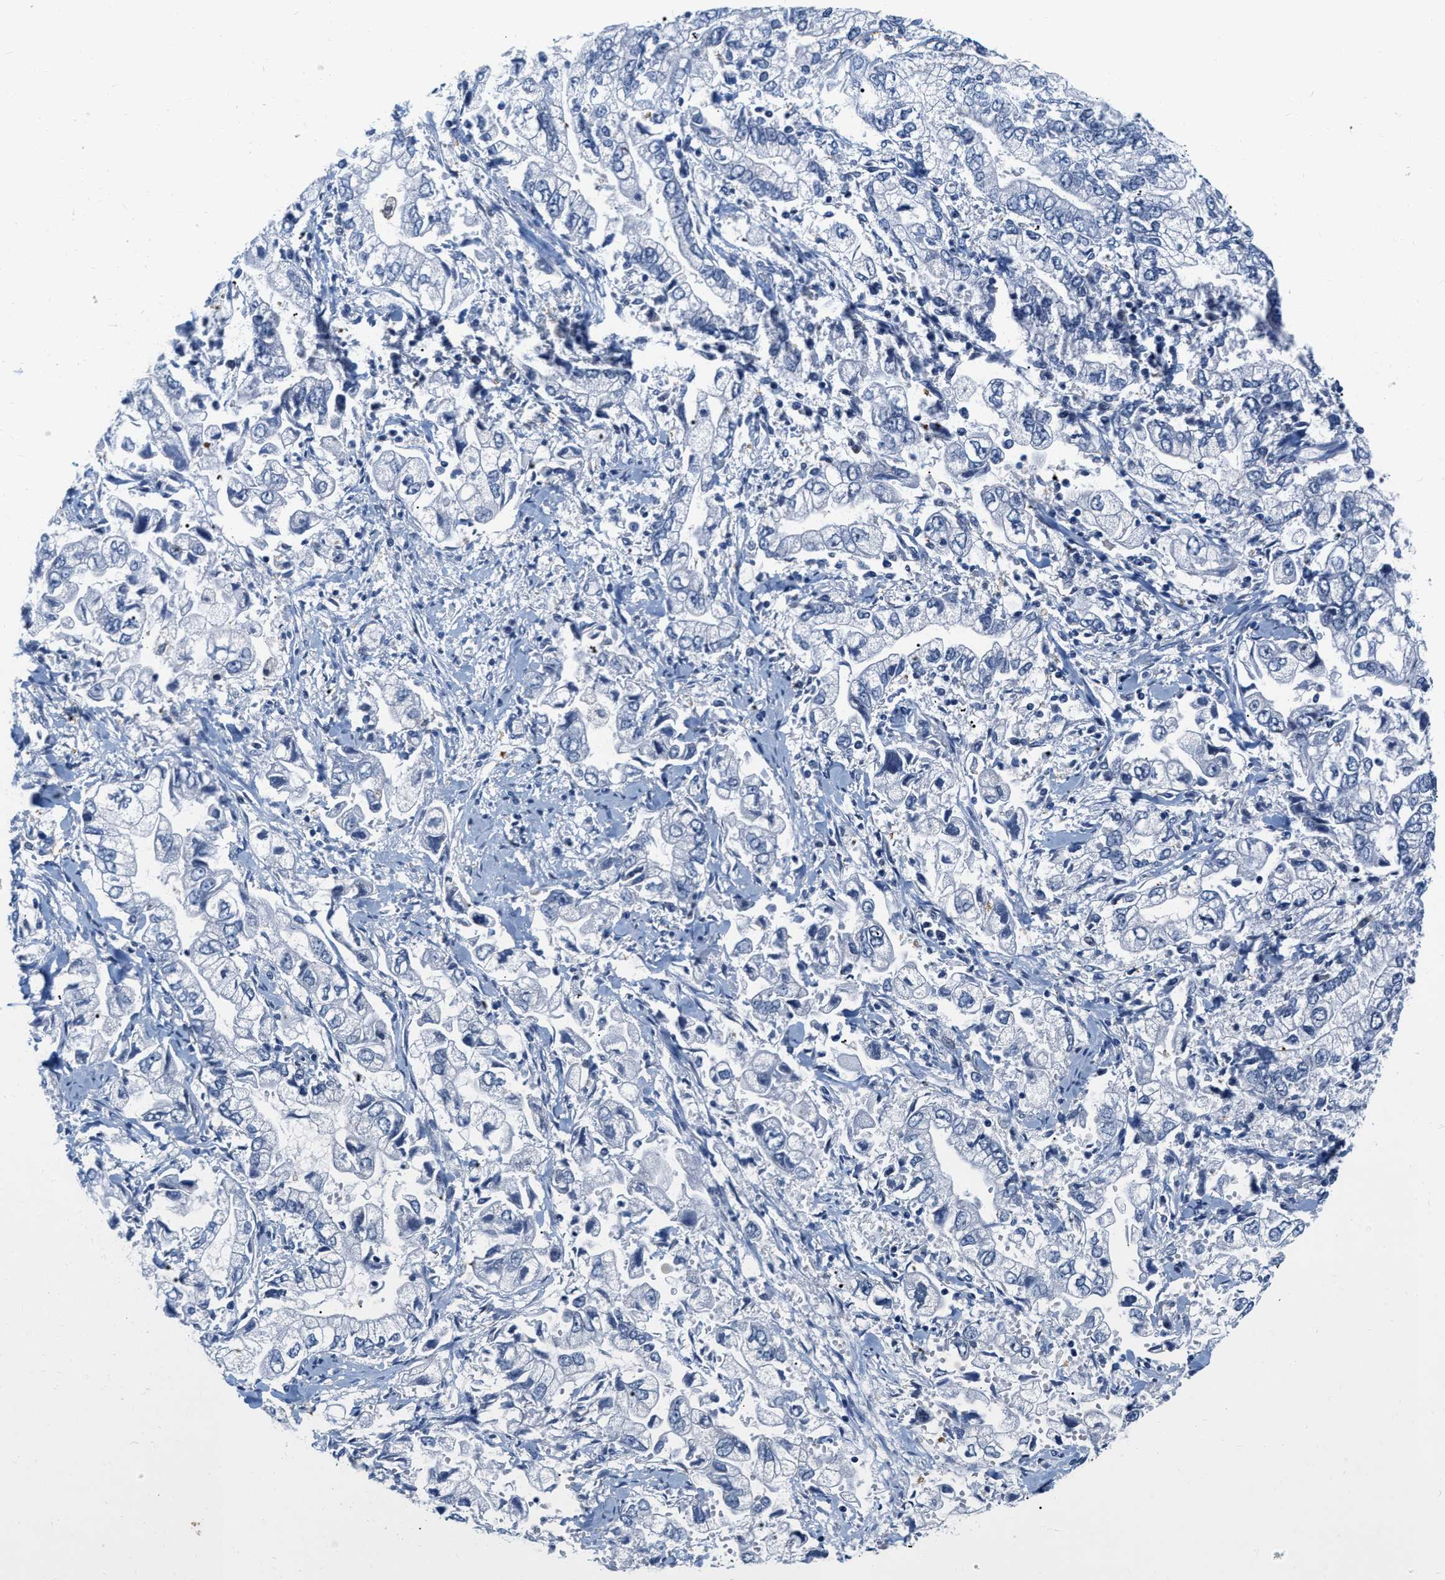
{"staining": {"intensity": "negative", "quantity": "none", "location": "none"}, "tissue": "stomach cancer", "cell_type": "Tumor cells", "image_type": "cancer", "snomed": [{"axis": "morphology", "description": "Normal tissue, NOS"}, {"axis": "morphology", "description": "Adenocarcinoma, NOS"}, {"axis": "topography", "description": "Stomach"}], "caption": "High magnification brightfield microscopy of stomach cancer stained with DAB (3,3'-diaminobenzidine) (brown) and counterstained with hematoxylin (blue): tumor cells show no significant positivity.", "gene": "EIF2AK2", "patient": {"sex": "male", "age": 62}}